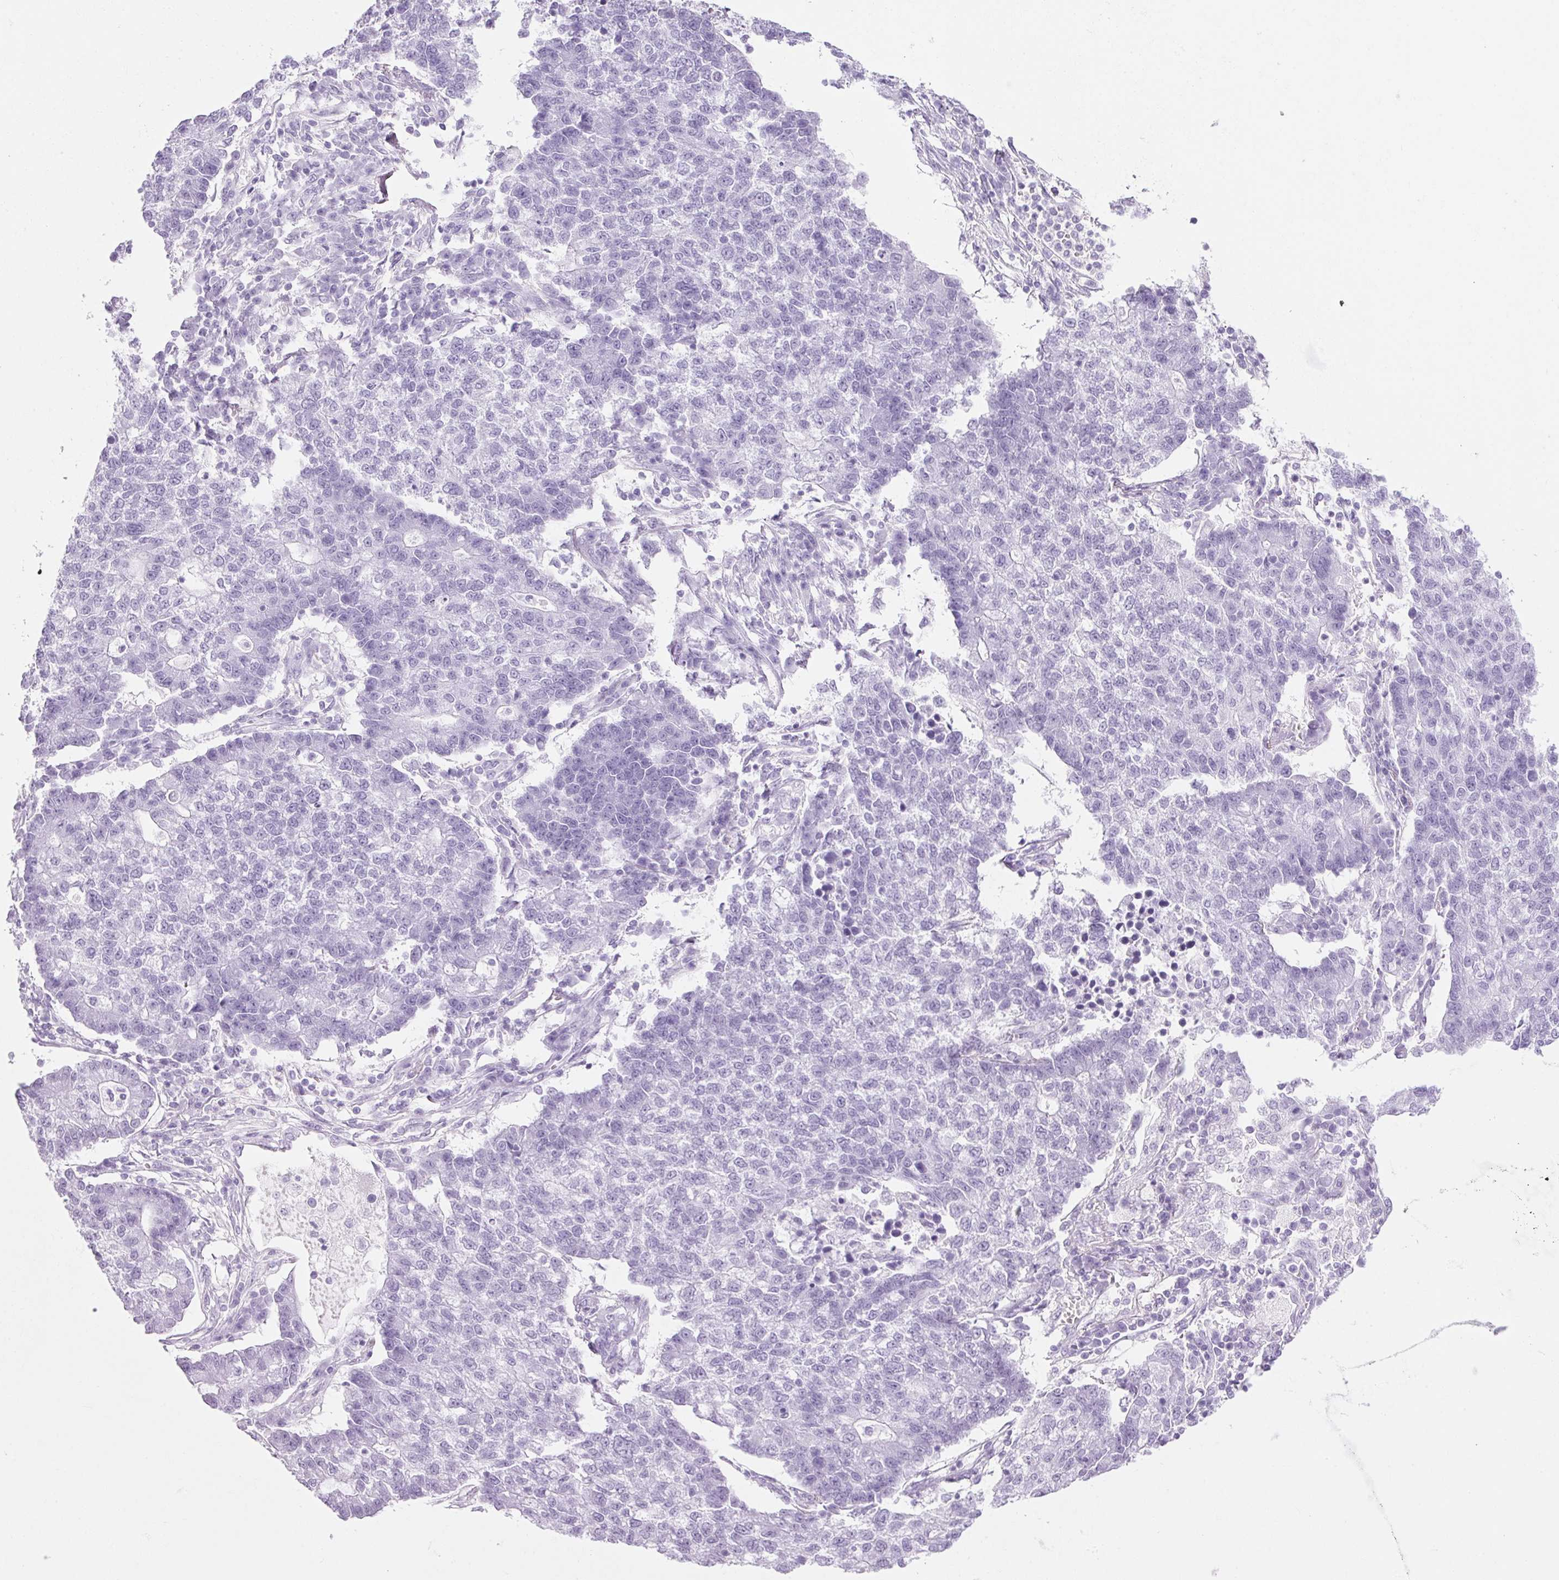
{"staining": {"intensity": "negative", "quantity": "none", "location": "none"}, "tissue": "lung cancer", "cell_type": "Tumor cells", "image_type": "cancer", "snomed": [{"axis": "morphology", "description": "Adenocarcinoma, NOS"}, {"axis": "topography", "description": "Lung"}], "caption": "IHC photomicrograph of neoplastic tissue: lung cancer (adenocarcinoma) stained with DAB (3,3'-diaminobenzidine) demonstrates no significant protein positivity in tumor cells.", "gene": "PPP1R1A", "patient": {"sex": "male", "age": 57}}